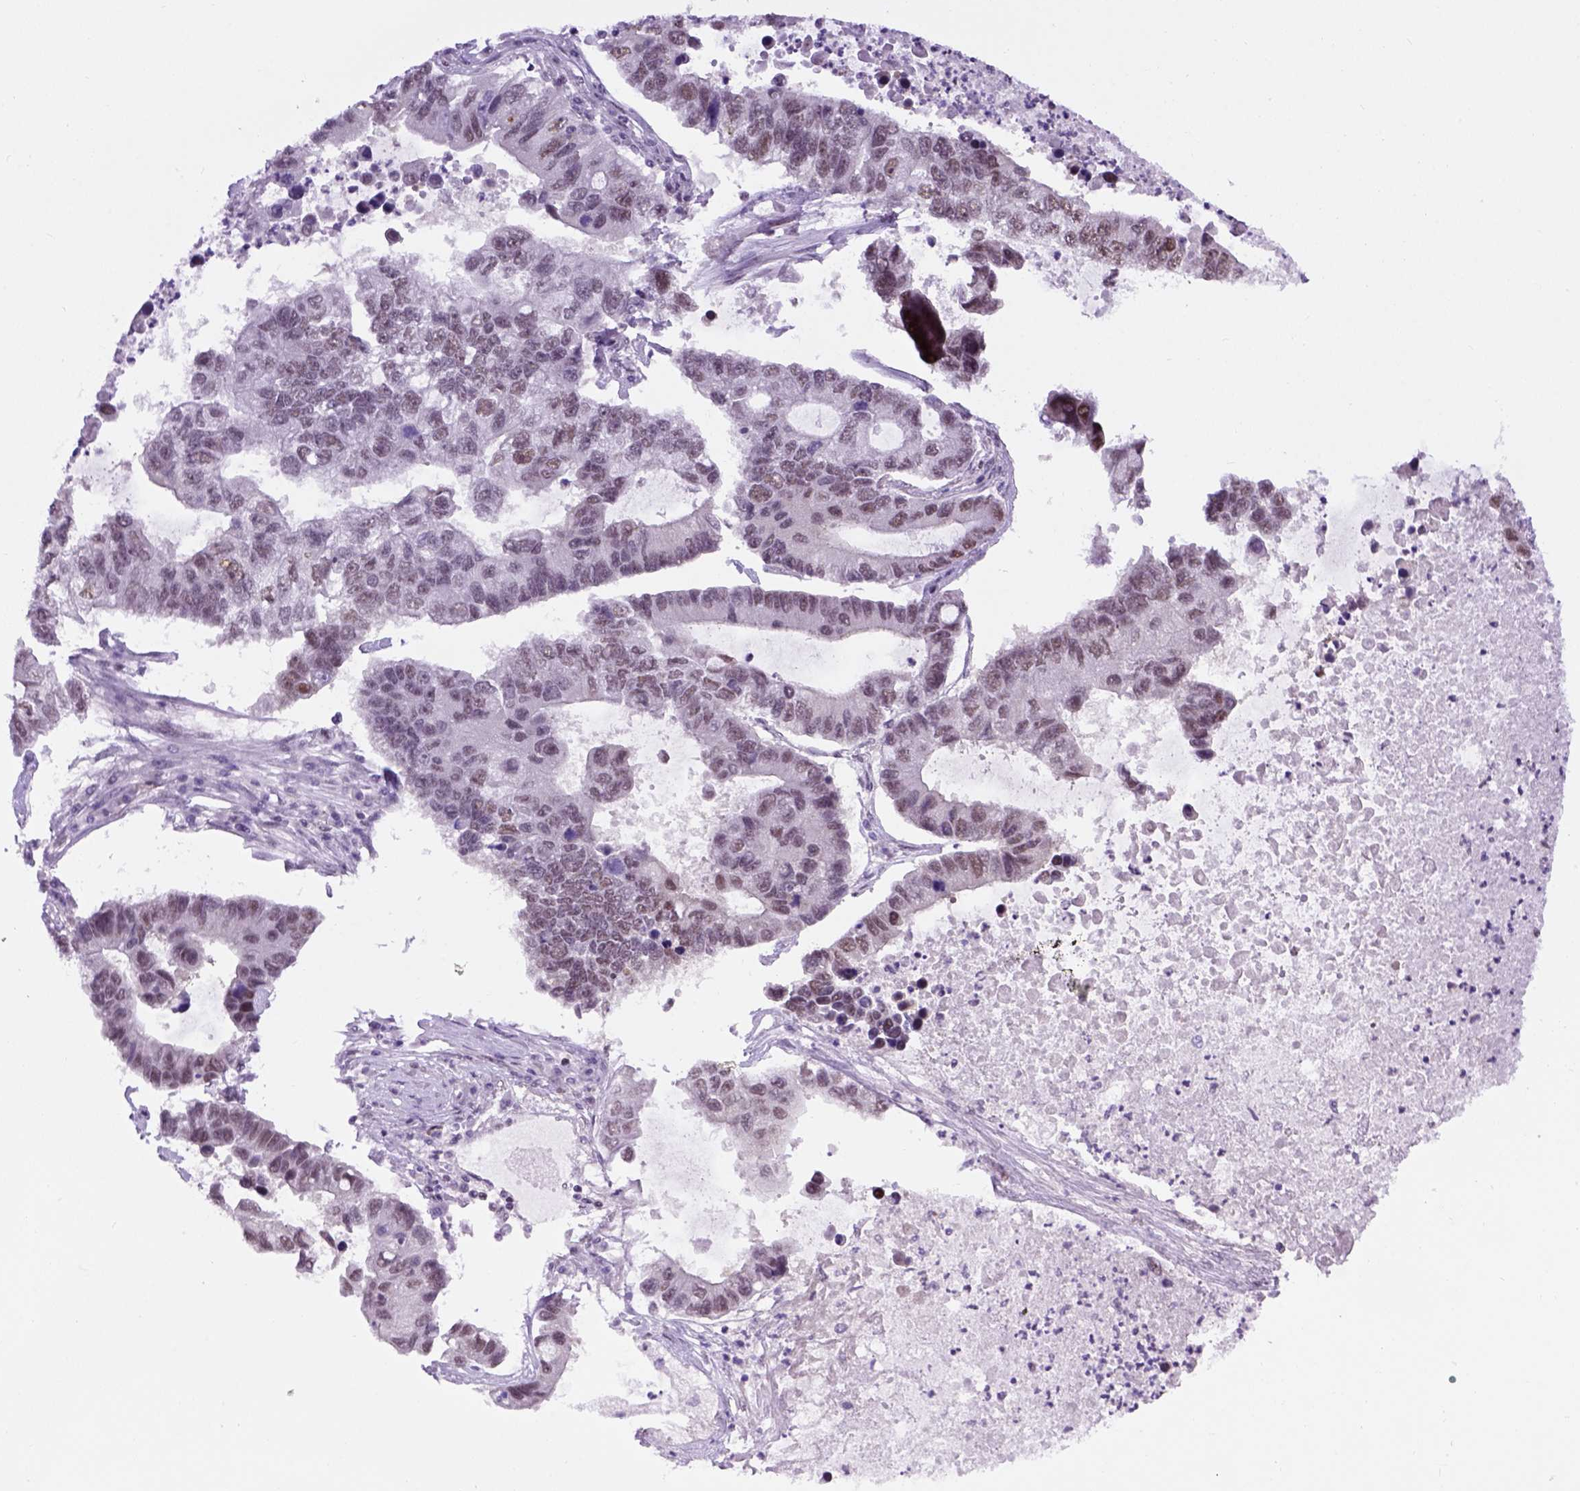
{"staining": {"intensity": "weak", "quantity": "25%-75%", "location": "nuclear"}, "tissue": "lung cancer", "cell_type": "Tumor cells", "image_type": "cancer", "snomed": [{"axis": "morphology", "description": "Adenocarcinoma, NOS"}, {"axis": "topography", "description": "Bronchus"}, {"axis": "topography", "description": "Lung"}], "caption": "Approximately 25%-75% of tumor cells in lung cancer (adenocarcinoma) show weak nuclear protein expression as visualized by brown immunohistochemical staining.", "gene": "TBPL1", "patient": {"sex": "female", "age": 51}}